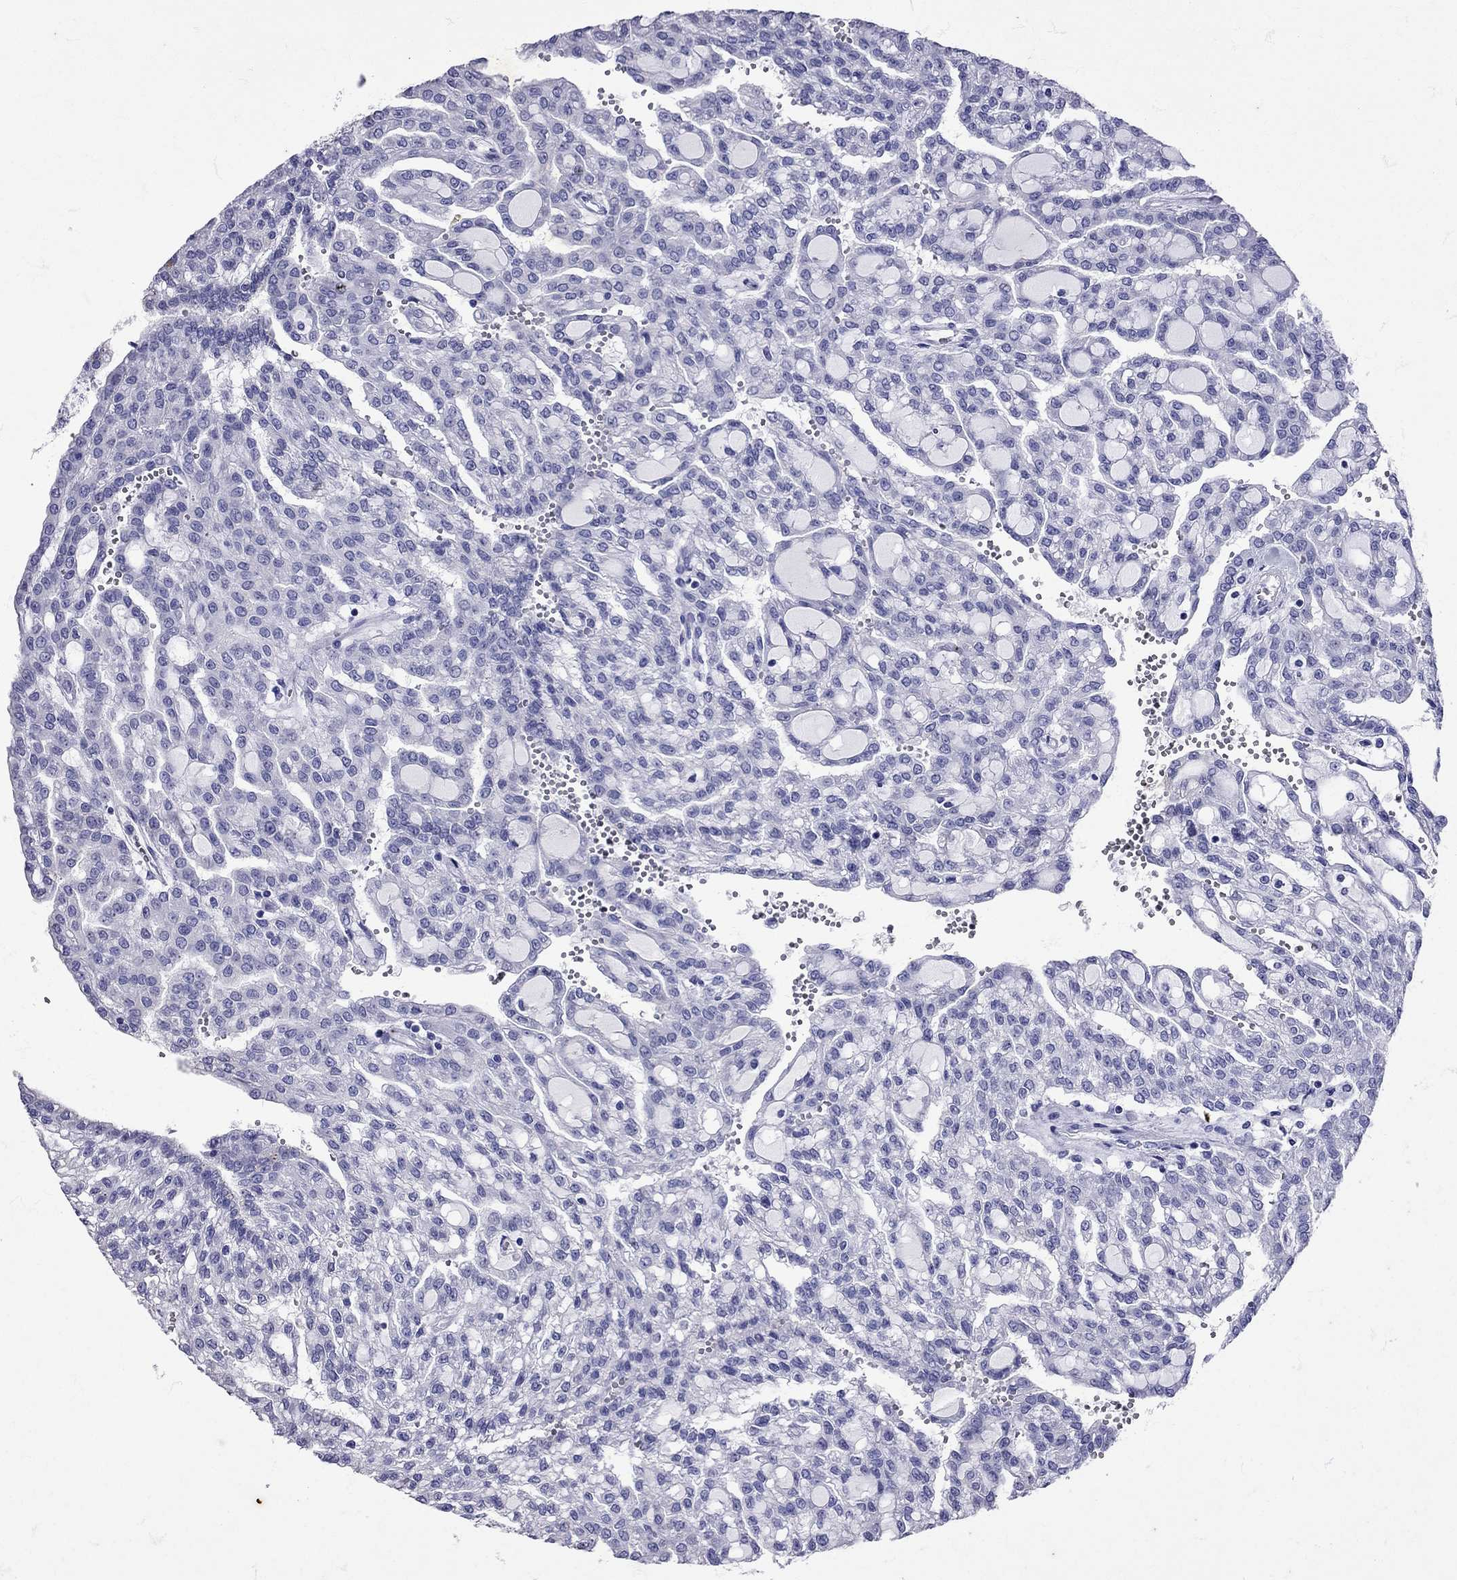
{"staining": {"intensity": "negative", "quantity": "none", "location": "none"}, "tissue": "renal cancer", "cell_type": "Tumor cells", "image_type": "cancer", "snomed": [{"axis": "morphology", "description": "Adenocarcinoma, NOS"}, {"axis": "topography", "description": "Kidney"}], "caption": "High magnification brightfield microscopy of renal cancer stained with DAB (brown) and counterstained with hematoxylin (blue): tumor cells show no significant staining.", "gene": "AVP", "patient": {"sex": "male", "age": 63}}